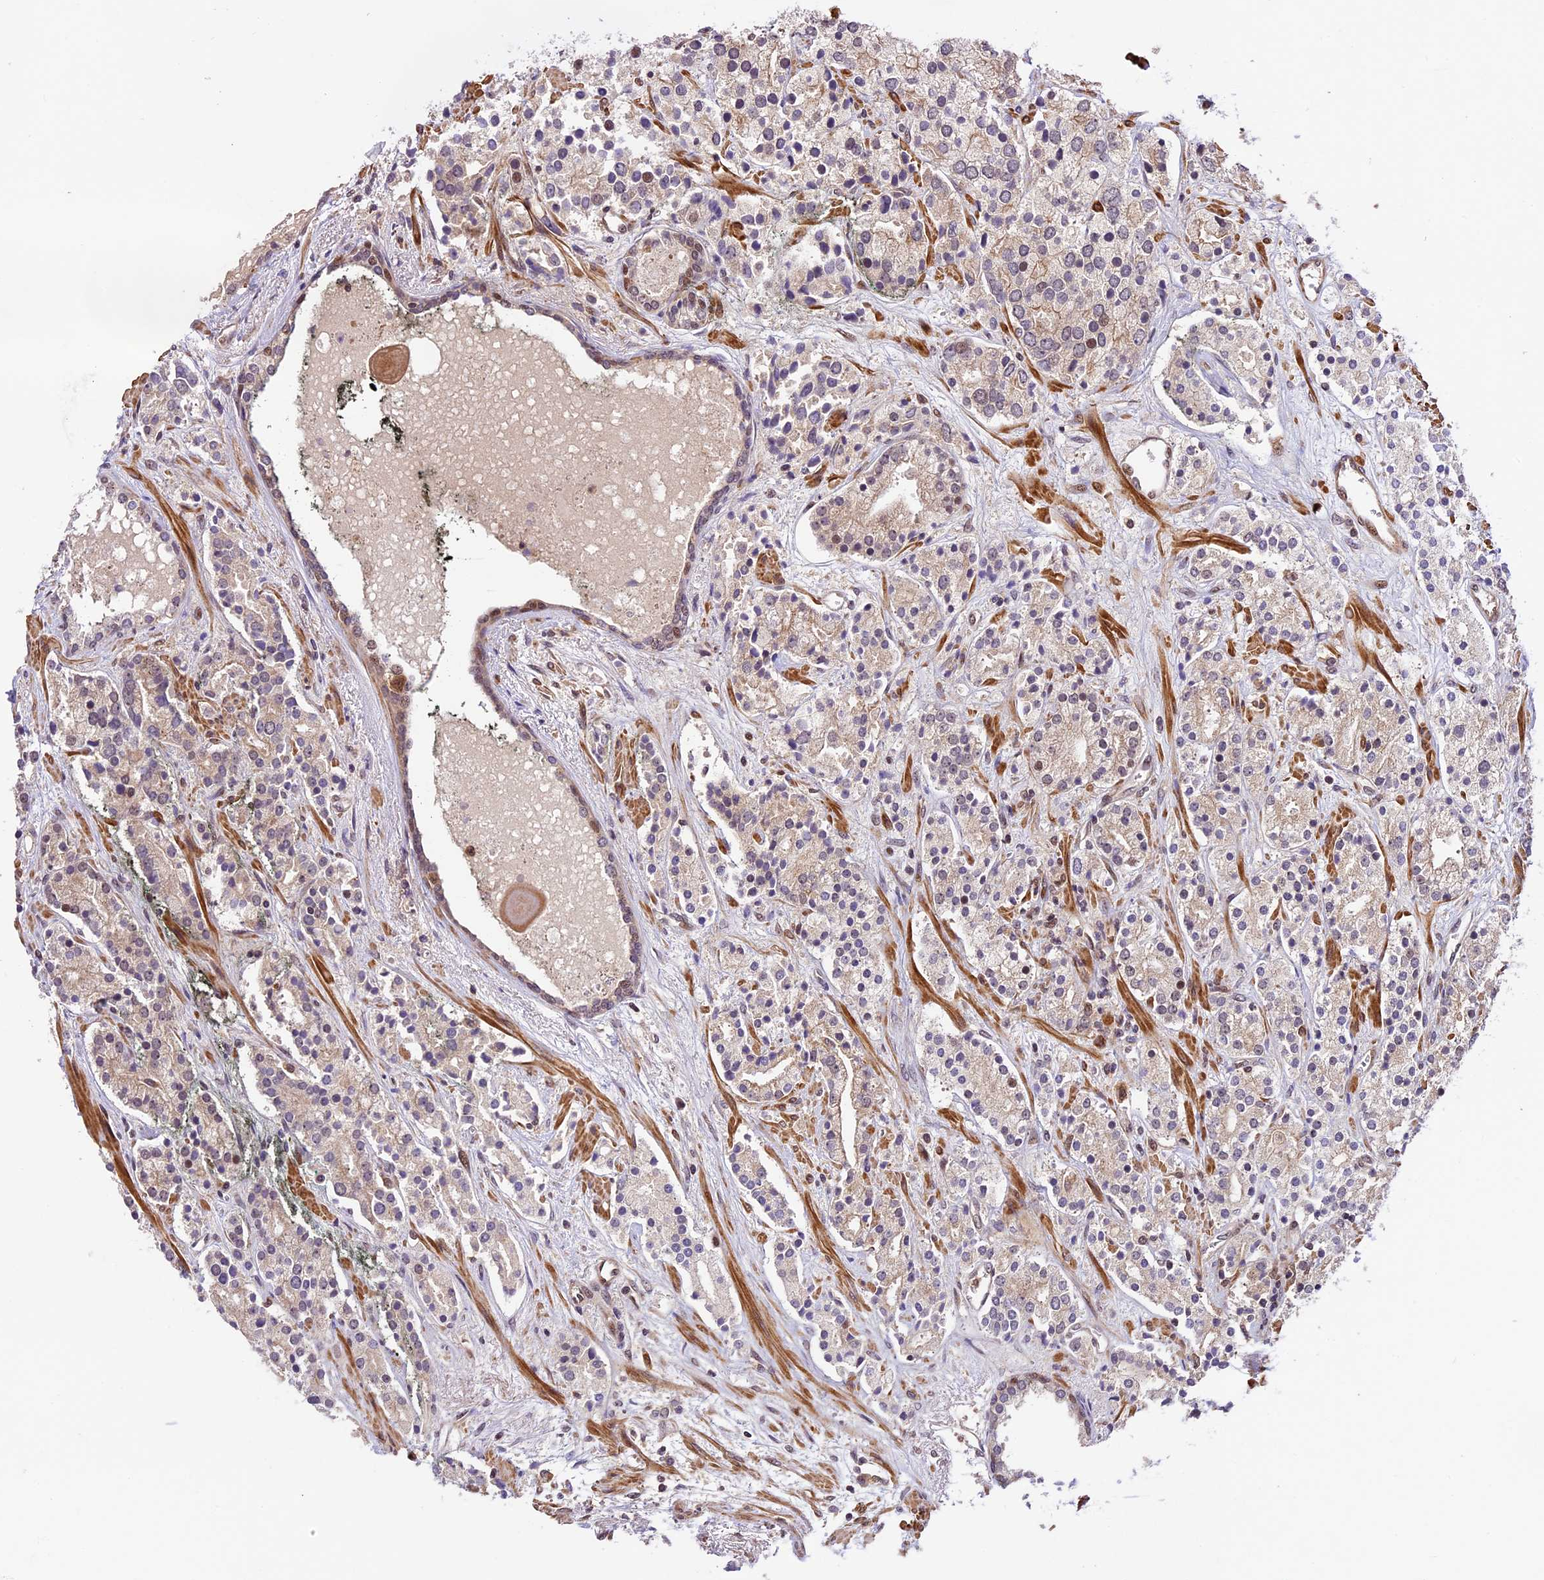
{"staining": {"intensity": "moderate", "quantity": "<25%", "location": "cytoplasmic/membranous,nuclear"}, "tissue": "prostate cancer", "cell_type": "Tumor cells", "image_type": "cancer", "snomed": [{"axis": "morphology", "description": "Adenocarcinoma, High grade"}, {"axis": "topography", "description": "Prostate"}], "caption": "Human high-grade adenocarcinoma (prostate) stained for a protein (brown) reveals moderate cytoplasmic/membranous and nuclear positive staining in about <25% of tumor cells.", "gene": "DHX38", "patient": {"sex": "male", "age": 71}}